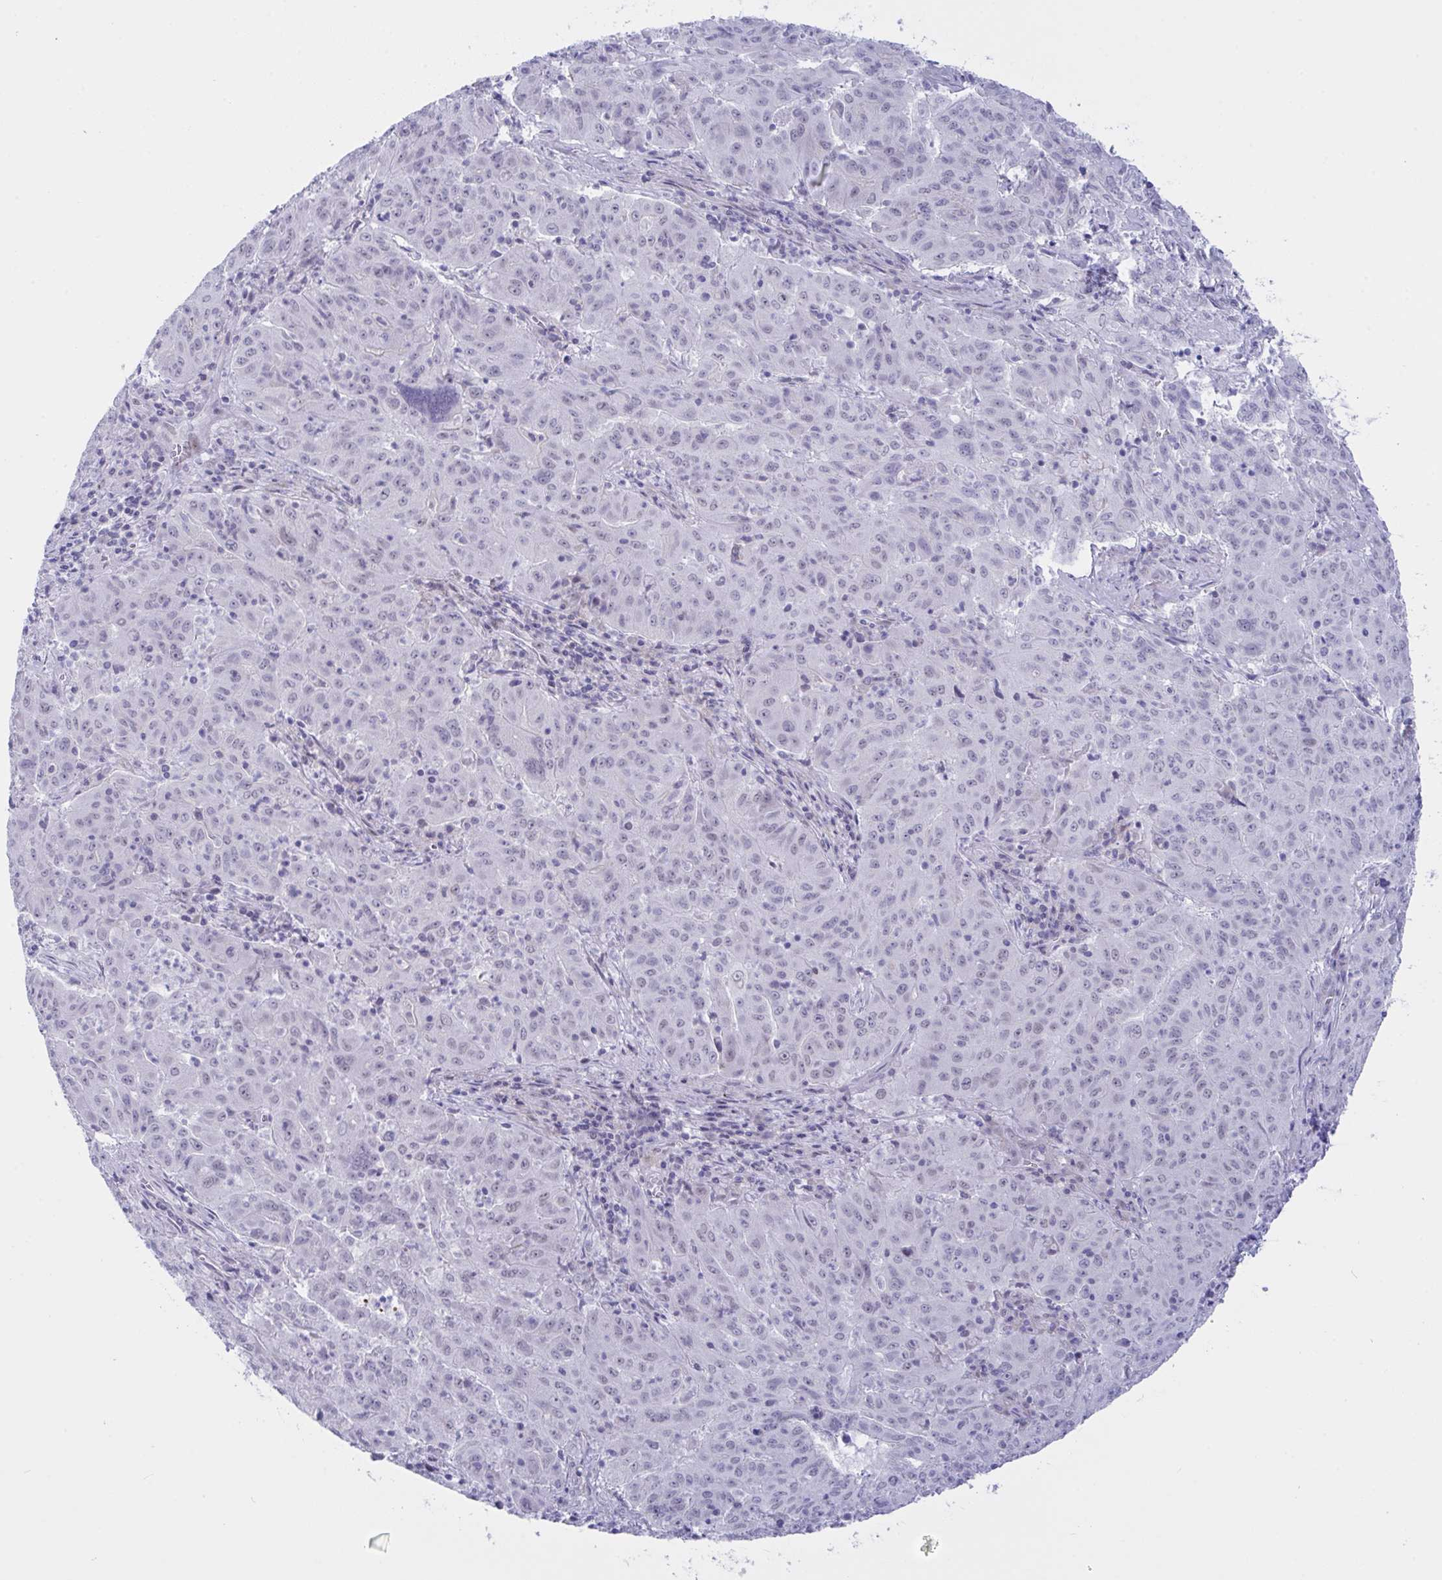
{"staining": {"intensity": "negative", "quantity": "none", "location": "none"}, "tissue": "pancreatic cancer", "cell_type": "Tumor cells", "image_type": "cancer", "snomed": [{"axis": "morphology", "description": "Adenocarcinoma, NOS"}, {"axis": "topography", "description": "Pancreas"}], "caption": "The histopathology image displays no significant positivity in tumor cells of pancreatic cancer (adenocarcinoma).", "gene": "FBXL22", "patient": {"sex": "male", "age": 63}}